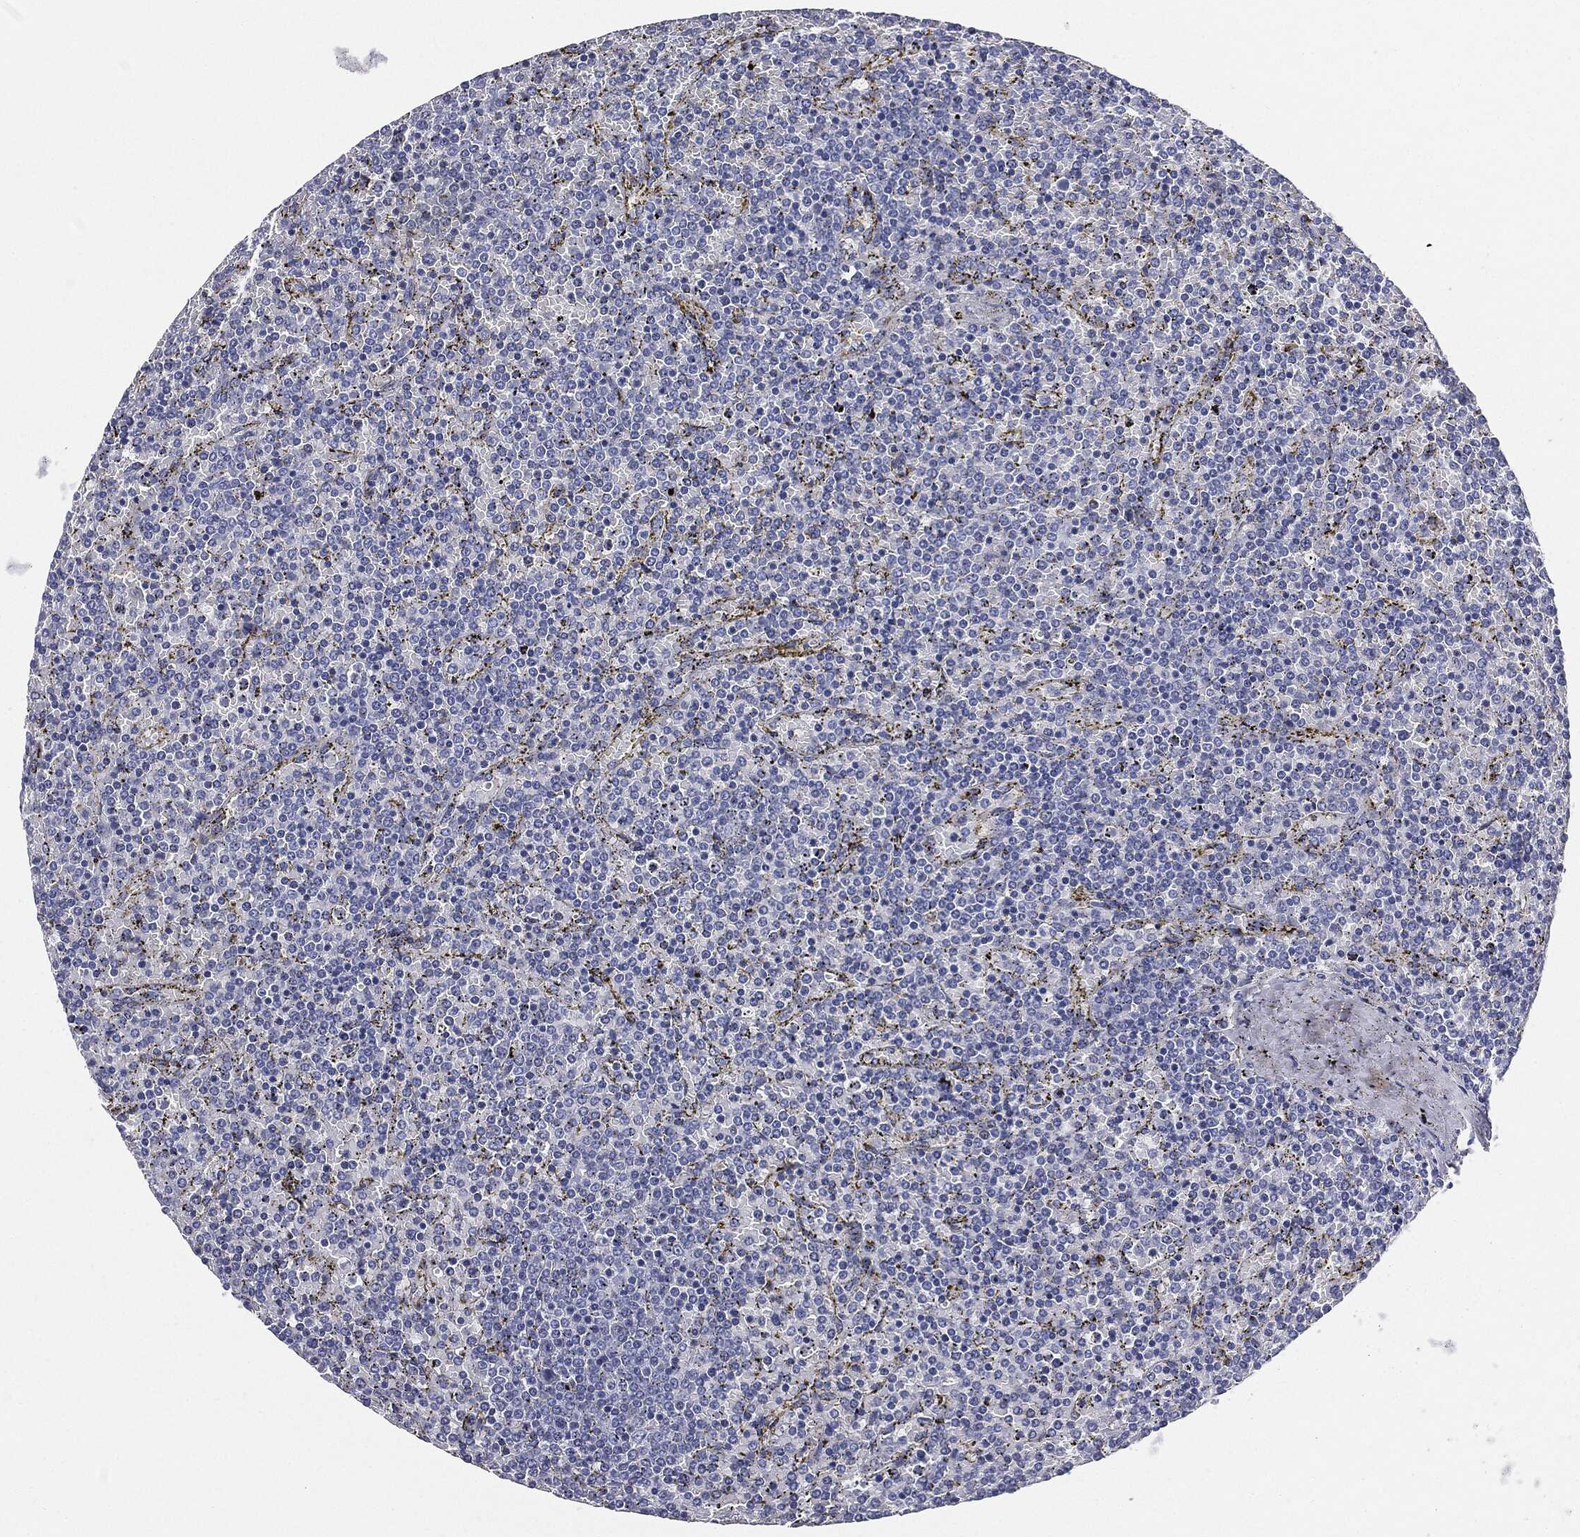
{"staining": {"intensity": "negative", "quantity": "none", "location": "none"}, "tissue": "lymphoma", "cell_type": "Tumor cells", "image_type": "cancer", "snomed": [{"axis": "morphology", "description": "Malignant lymphoma, non-Hodgkin's type, Low grade"}, {"axis": "topography", "description": "Spleen"}], "caption": "A micrograph of lymphoma stained for a protein reveals no brown staining in tumor cells. Brightfield microscopy of immunohistochemistry (IHC) stained with DAB (brown) and hematoxylin (blue), captured at high magnification.", "gene": "CUZD1", "patient": {"sex": "female", "age": 77}}